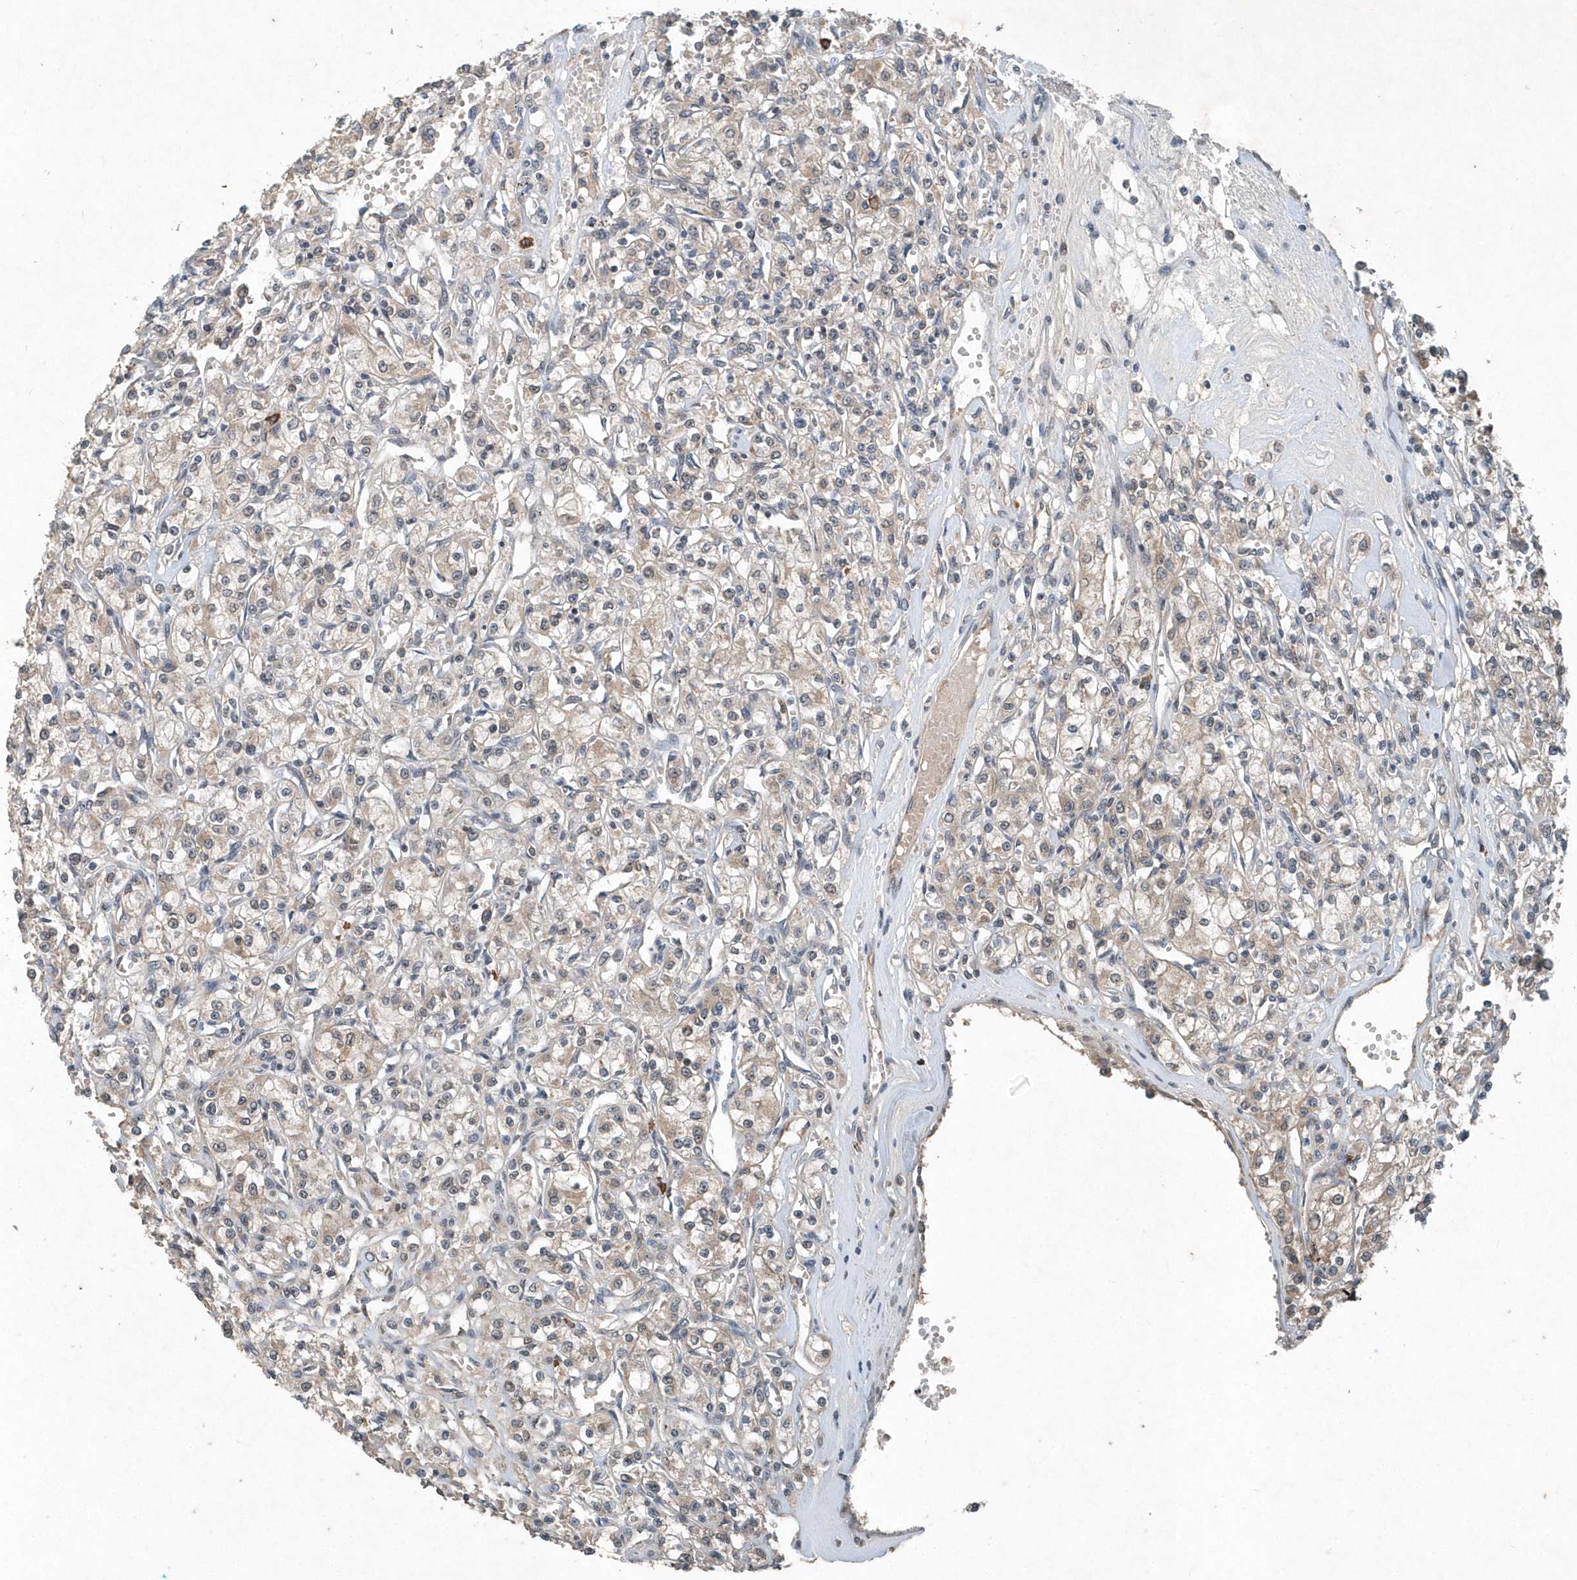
{"staining": {"intensity": "strong", "quantity": "<25%", "location": "cytoplasmic/membranous,nuclear"}, "tissue": "renal cancer", "cell_type": "Tumor cells", "image_type": "cancer", "snomed": [{"axis": "morphology", "description": "Adenocarcinoma, NOS"}, {"axis": "topography", "description": "Kidney"}], "caption": "Immunohistochemical staining of renal cancer (adenocarcinoma) exhibits medium levels of strong cytoplasmic/membranous and nuclear staining in about <25% of tumor cells.", "gene": "SCFD2", "patient": {"sex": "female", "age": 59}}